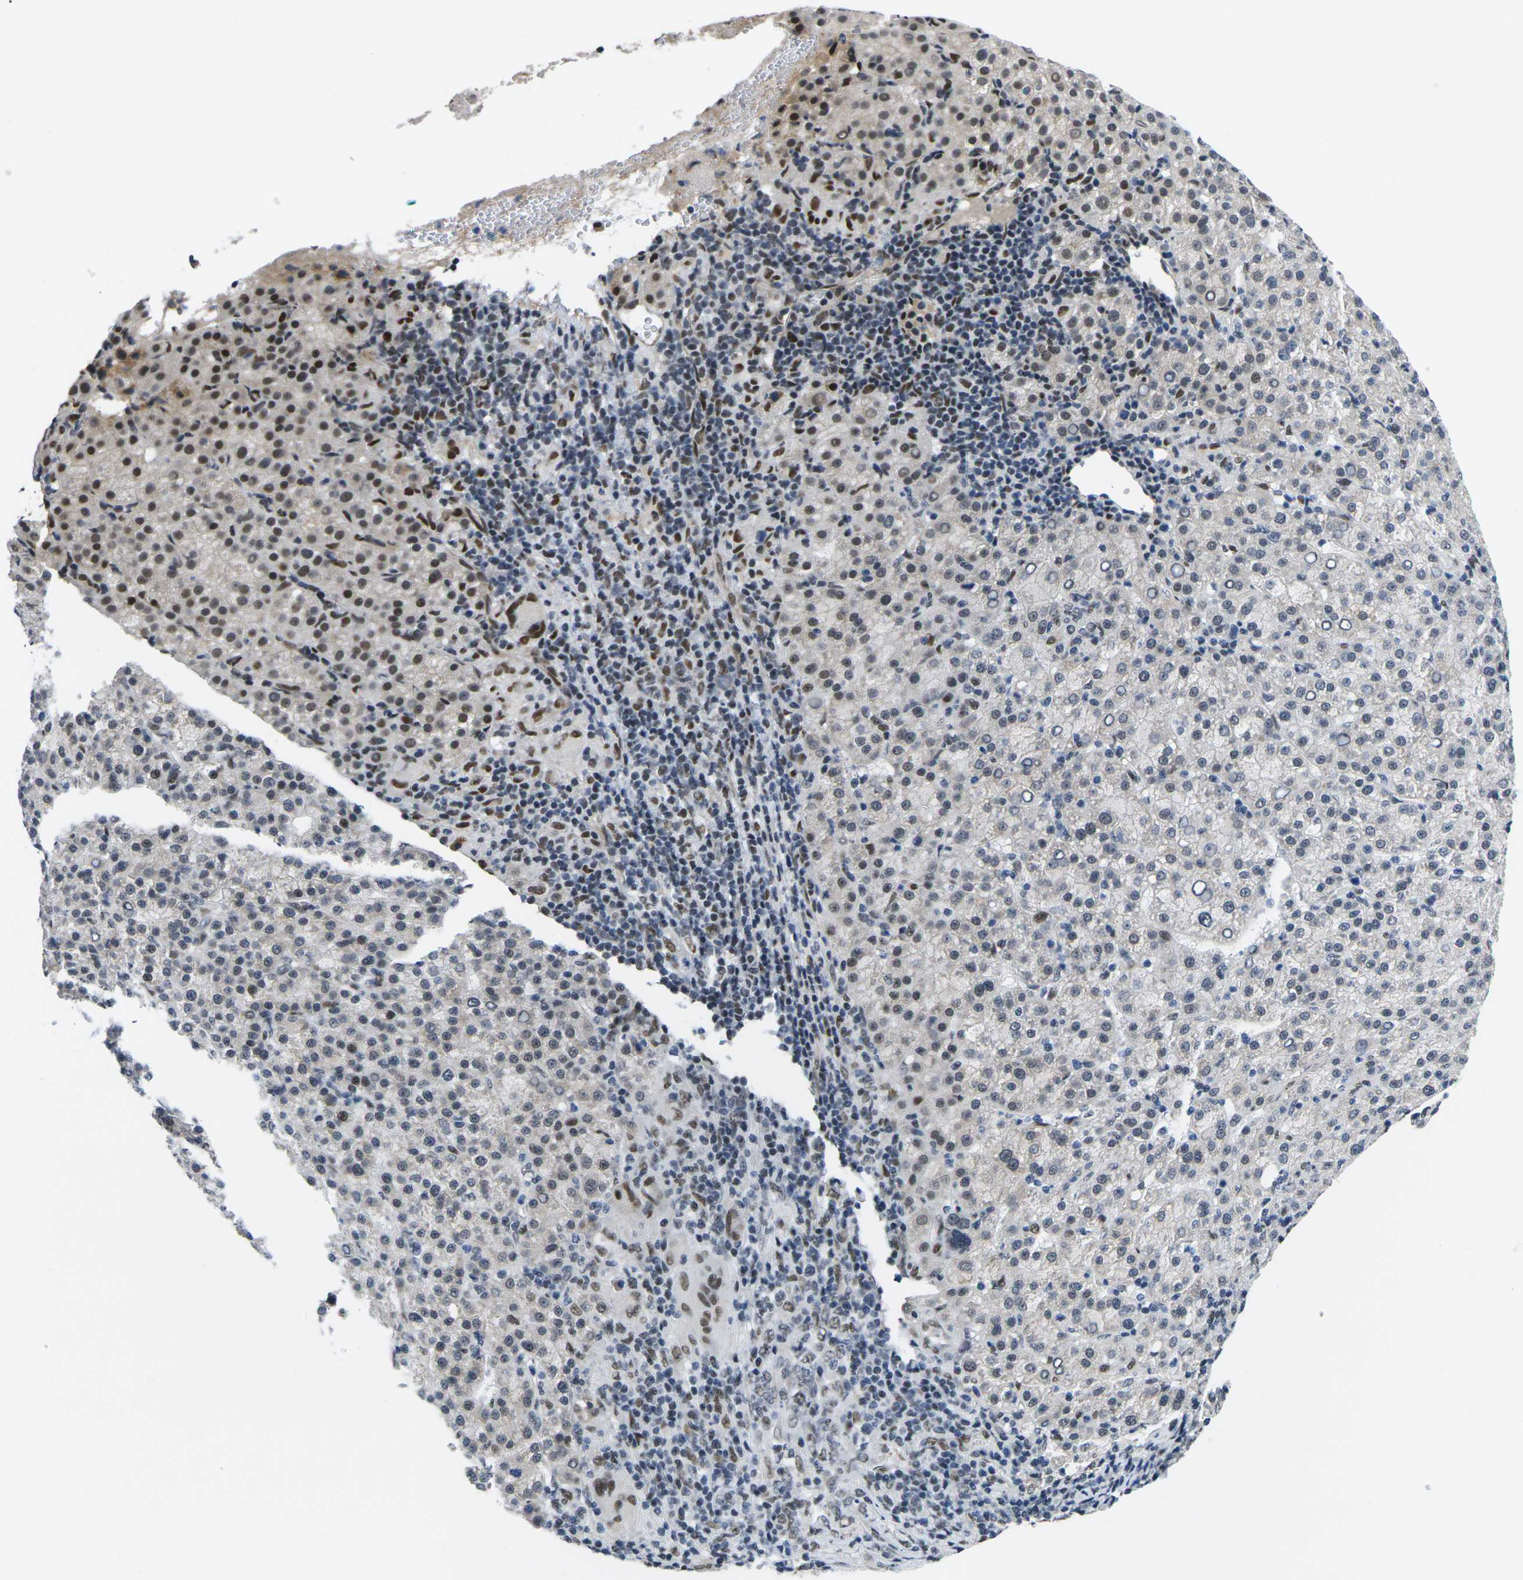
{"staining": {"intensity": "moderate", "quantity": "25%-75%", "location": "nuclear"}, "tissue": "liver cancer", "cell_type": "Tumor cells", "image_type": "cancer", "snomed": [{"axis": "morphology", "description": "Carcinoma, Hepatocellular, NOS"}, {"axis": "topography", "description": "Liver"}], "caption": "A brown stain labels moderate nuclear staining of a protein in liver hepatocellular carcinoma tumor cells.", "gene": "RBM7", "patient": {"sex": "female", "age": 58}}